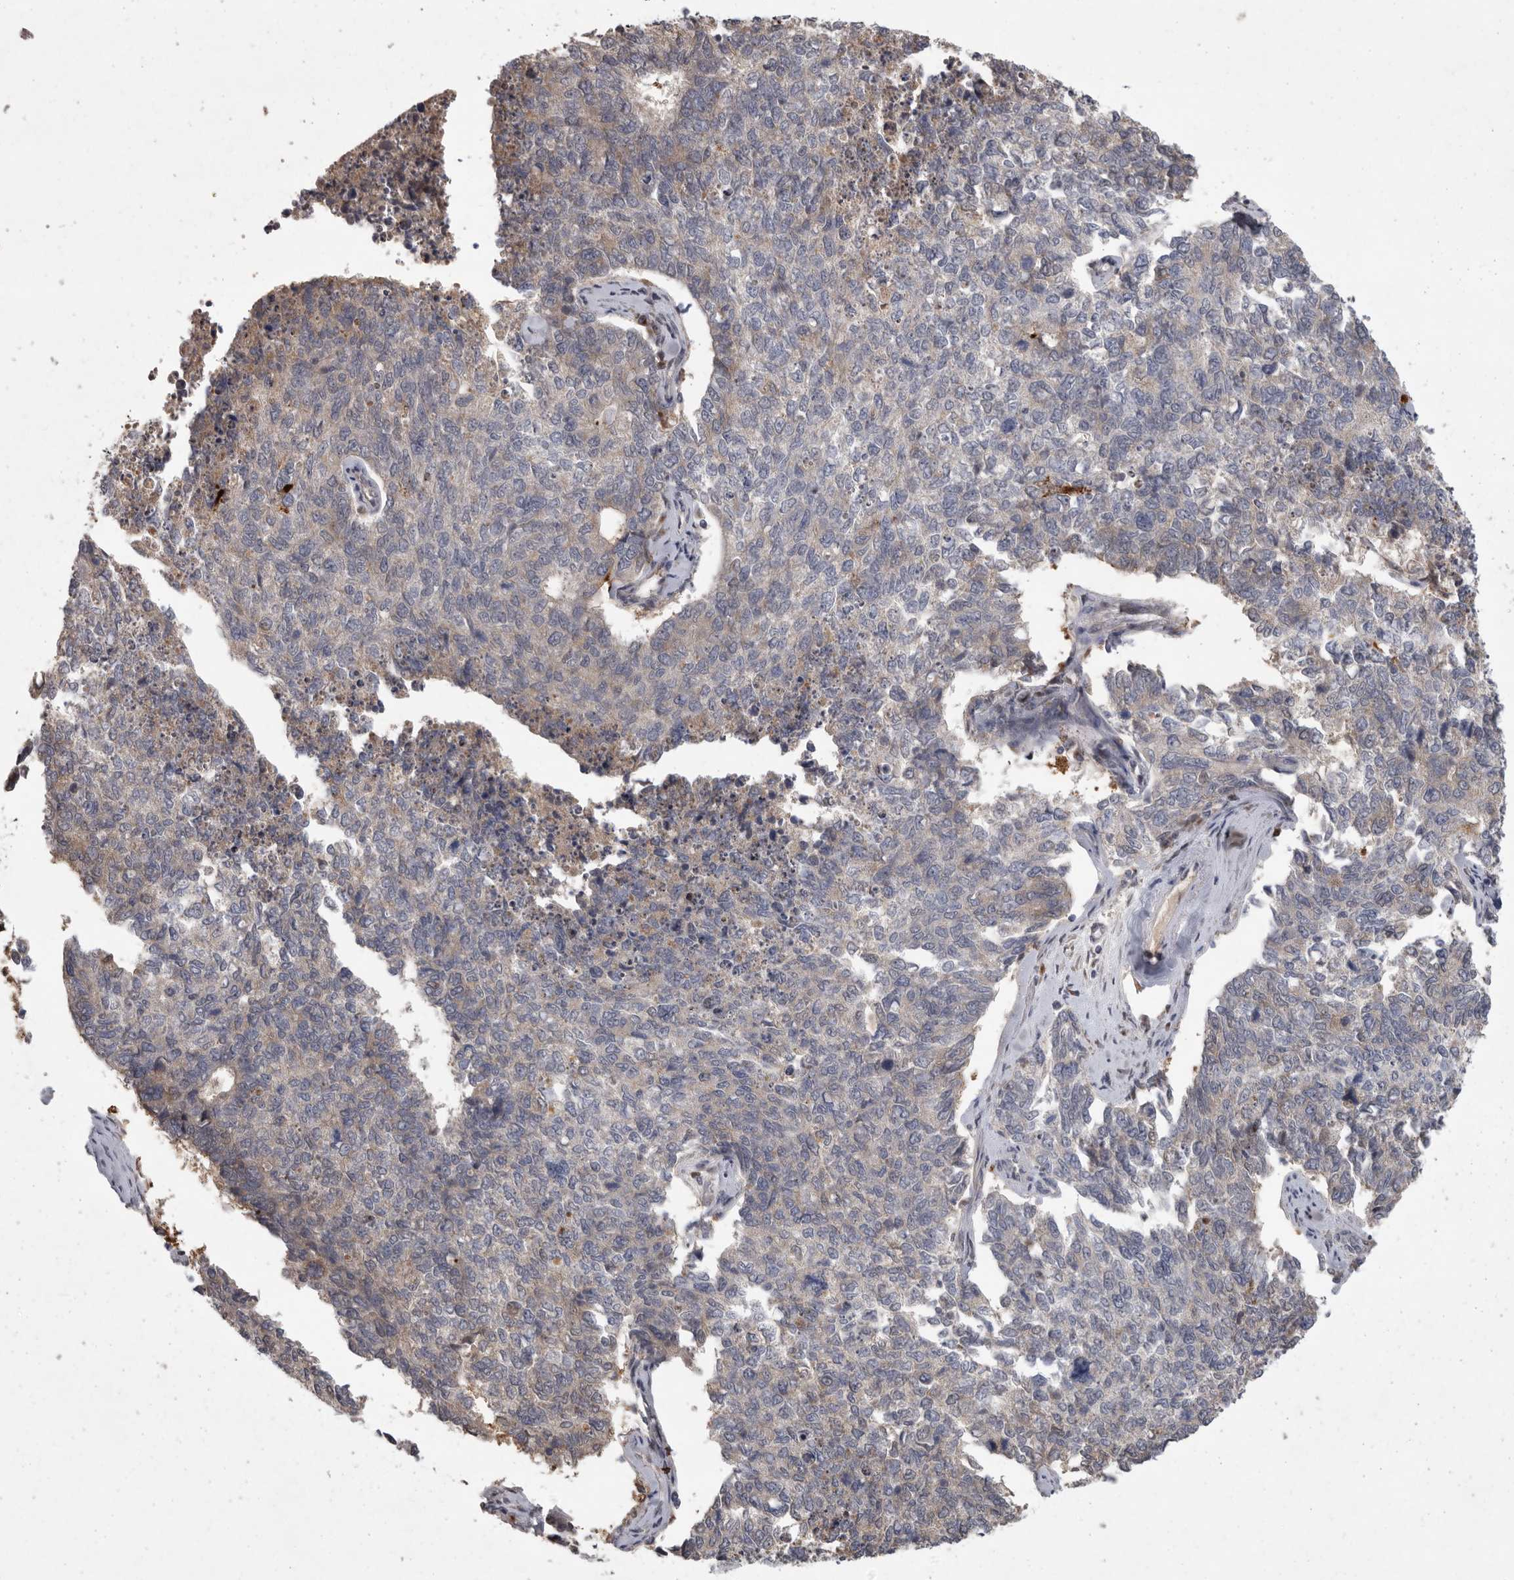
{"staining": {"intensity": "weak", "quantity": "<25%", "location": "cytoplasmic/membranous"}, "tissue": "cervical cancer", "cell_type": "Tumor cells", "image_type": "cancer", "snomed": [{"axis": "morphology", "description": "Squamous cell carcinoma, NOS"}, {"axis": "topography", "description": "Cervix"}], "caption": "Immunohistochemistry image of human cervical squamous cell carcinoma stained for a protein (brown), which demonstrates no staining in tumor cells.", "gene": "MAN2A1", "patient": {"sex": "female", "age": 63}}